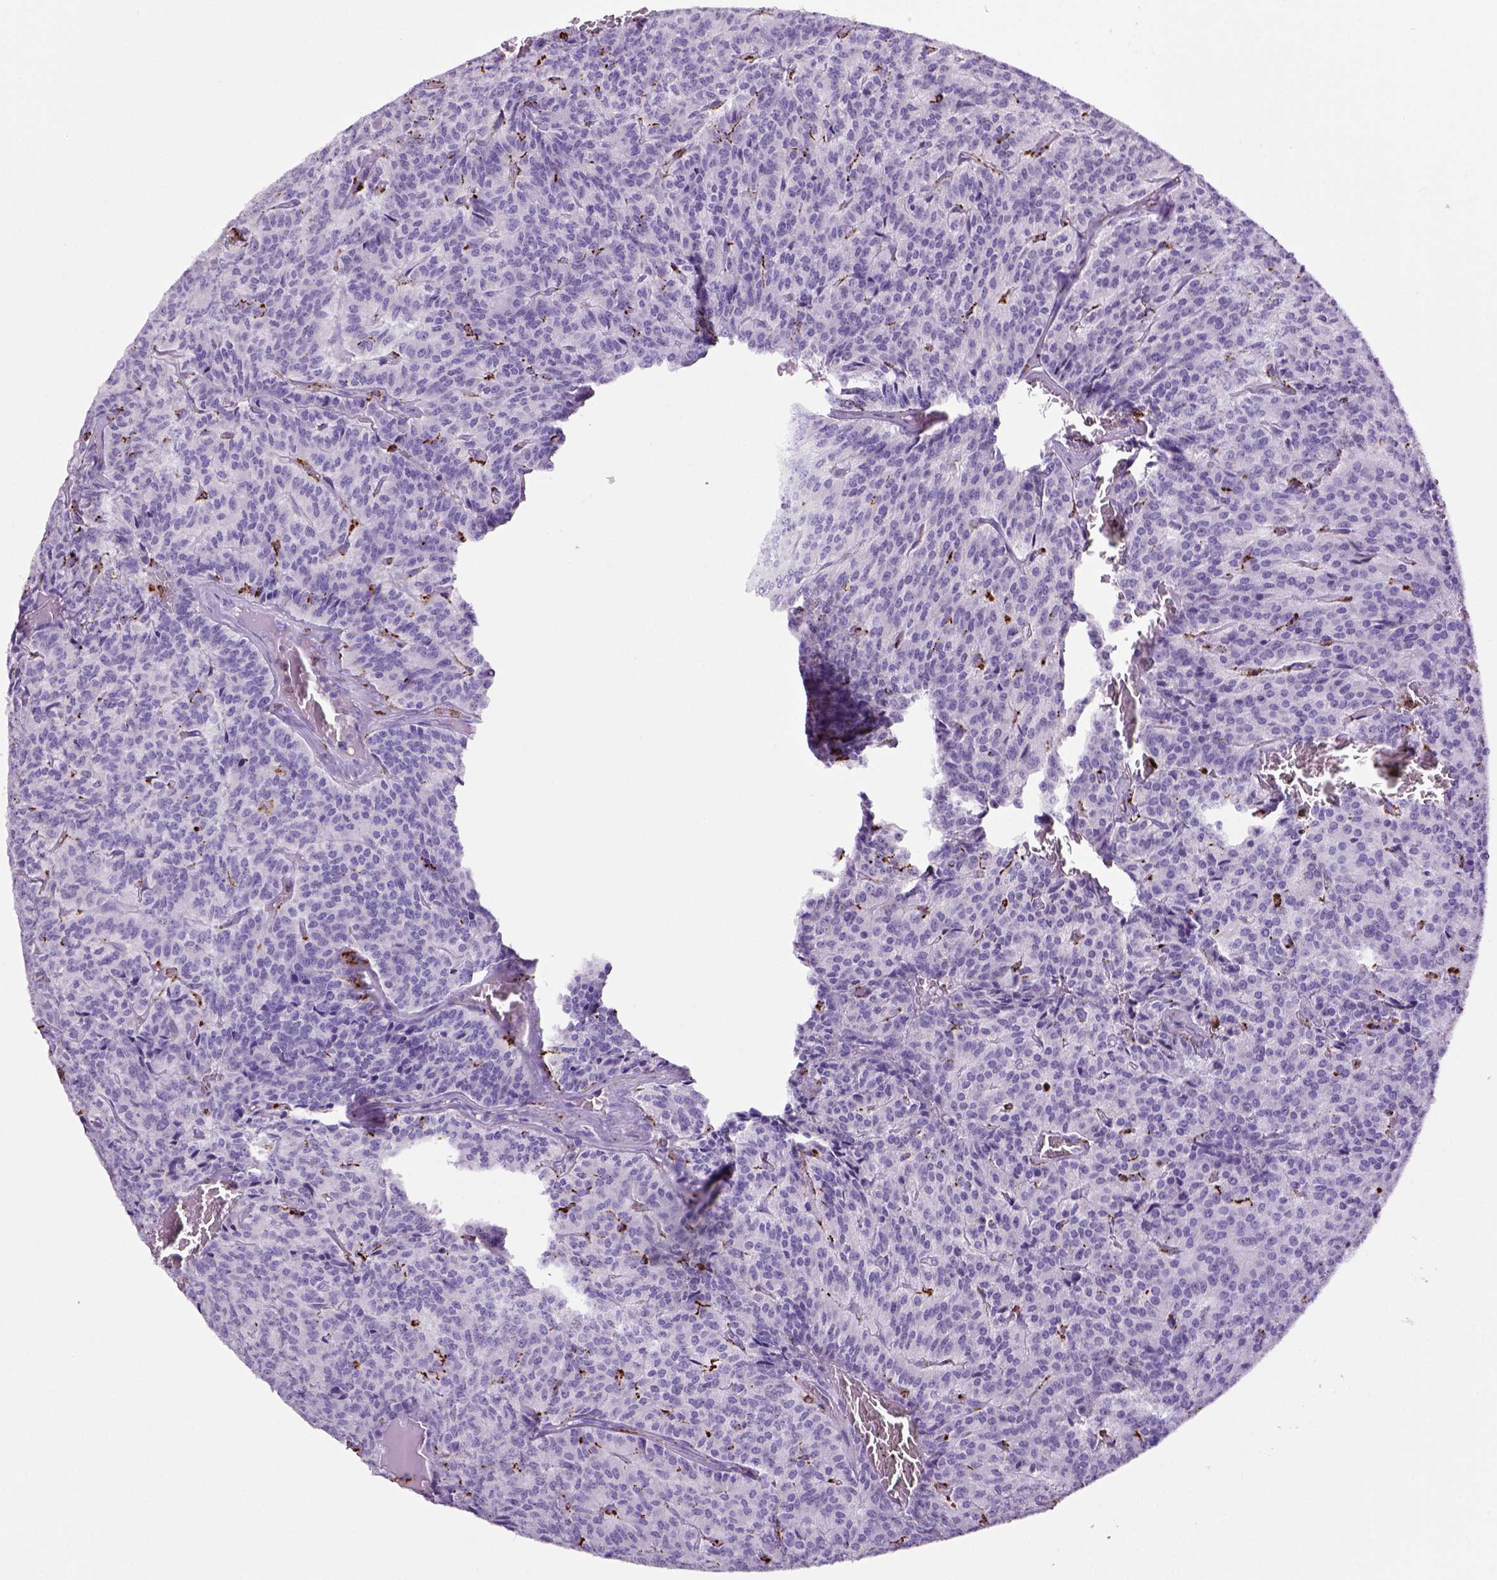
{"staining": {"intensity": "negative", "quantity": "none", "location": "none"}, "tissue": "carcinoid", "cell_type": "Tumor cells", "image_type": "cancer", "snomed": [{"axis": "morphology", "description": "Carcinoid, malignant, NOS"}, {"axis": "topography", "description": "Lung"}], "caption": "Immunohistochemistry histopathology image of neoplastic tissue: carcinoid stained with DAB demonstrates no significant protein positivity in tumor cells.", "gene": "CD68", "patient": {"sex": "male", "age": 70}}